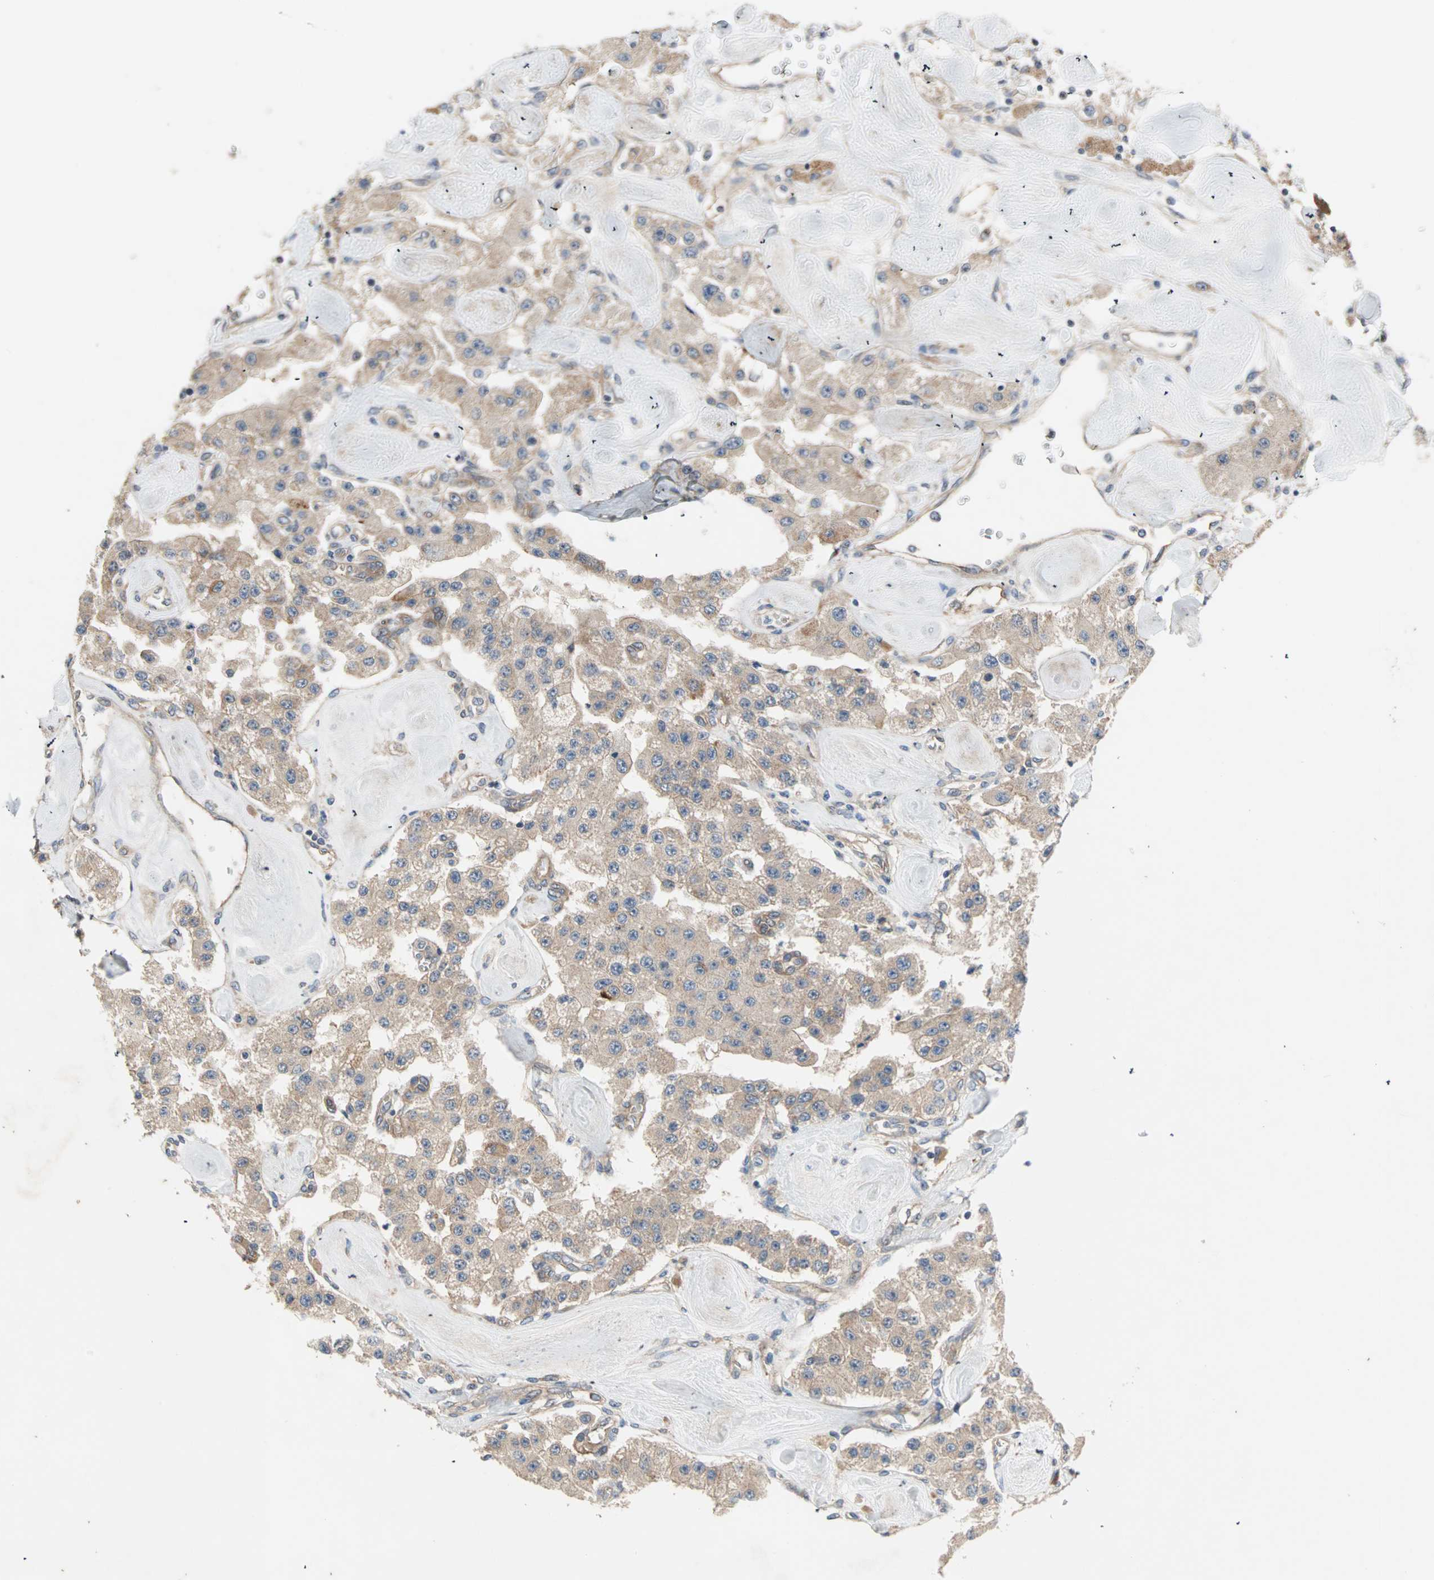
{"staining": {"intensity": "weak", "quantity": ">75%", "location": "cytoplasmic/membranous"}, "tissue": "carcinoid", "cell_type": "Tumor cells", "image_type": "cancer", "snomed": [{"axis": "morphology", "description": "Carcinoid, malignant, NOS"}, {"axis": "topography", "description": "Pancreas"}], "caption": "Immunohistochemistry (IHC) image of neoplastic tissue: malignant carcinoid stained using IHC demonstrates low levels of weak protein expression localized specifically in the cytoplasmic/membranous of tumor cells, appearing as a cytoplasmic/membranous brown color.", "gene": "PDE8A", "patient": {"sex": "male", "age": 41}}